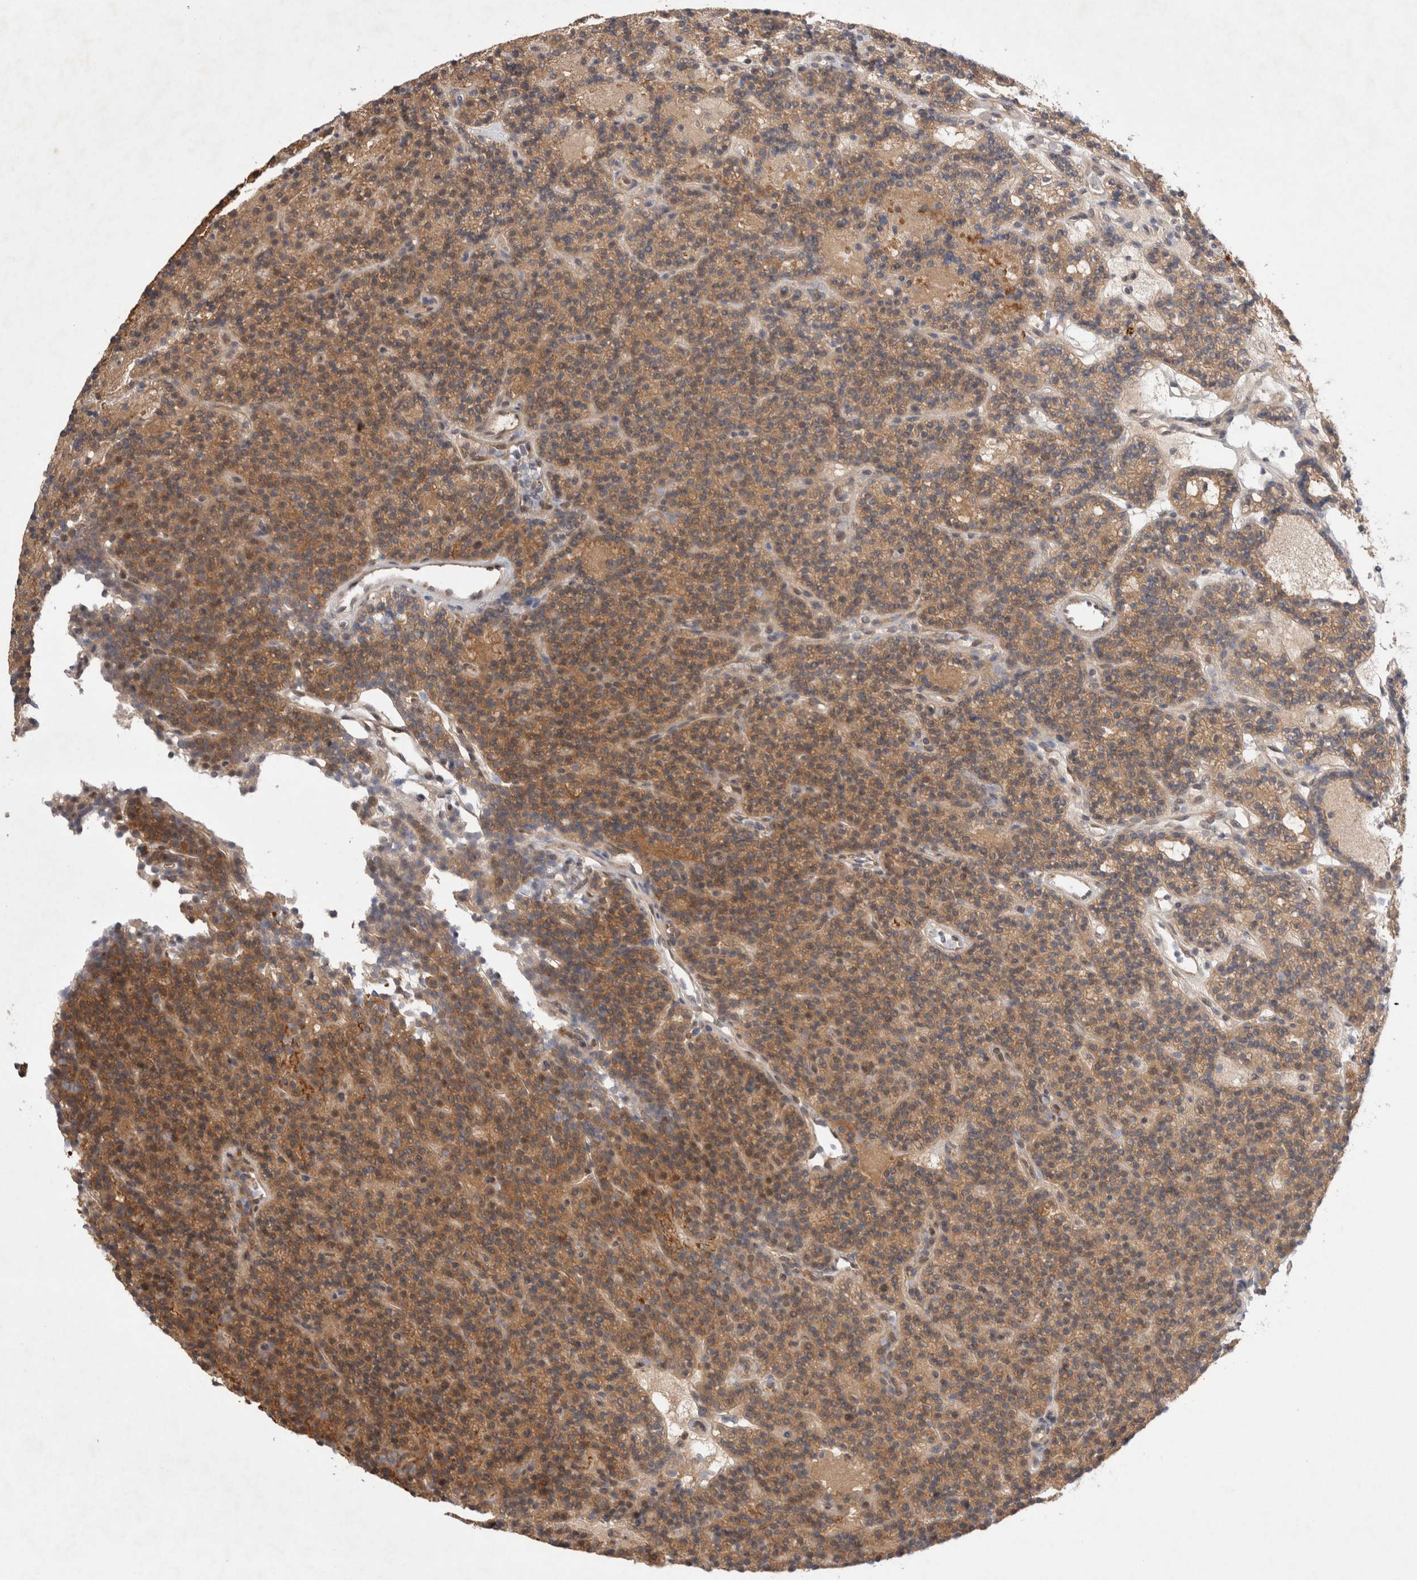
{"staining": {"intensity": "moderate", "quantity": ">75%", "location": "cytoplasmic/membranous"}, "tissue": "parathyroid gland", "cell_type": "Glandular cells", "image_type": "normal", "snomed": [{"axis": "morphology", "description": "Normal tissue, NOS"}, {"axis": "topography", "description": "Parathyroid gland"}], "caption": "Brown immunohistochemical staining in normal human parathyroid gland reveals moderate cytoplasmic/membranous staining in approximately >75% of glandular cells. (DAB IHC, brown staining for protein, blue staining for nuclei).", "gene": "EIF3E", "patient": {"sex": "male", "age": 75}}